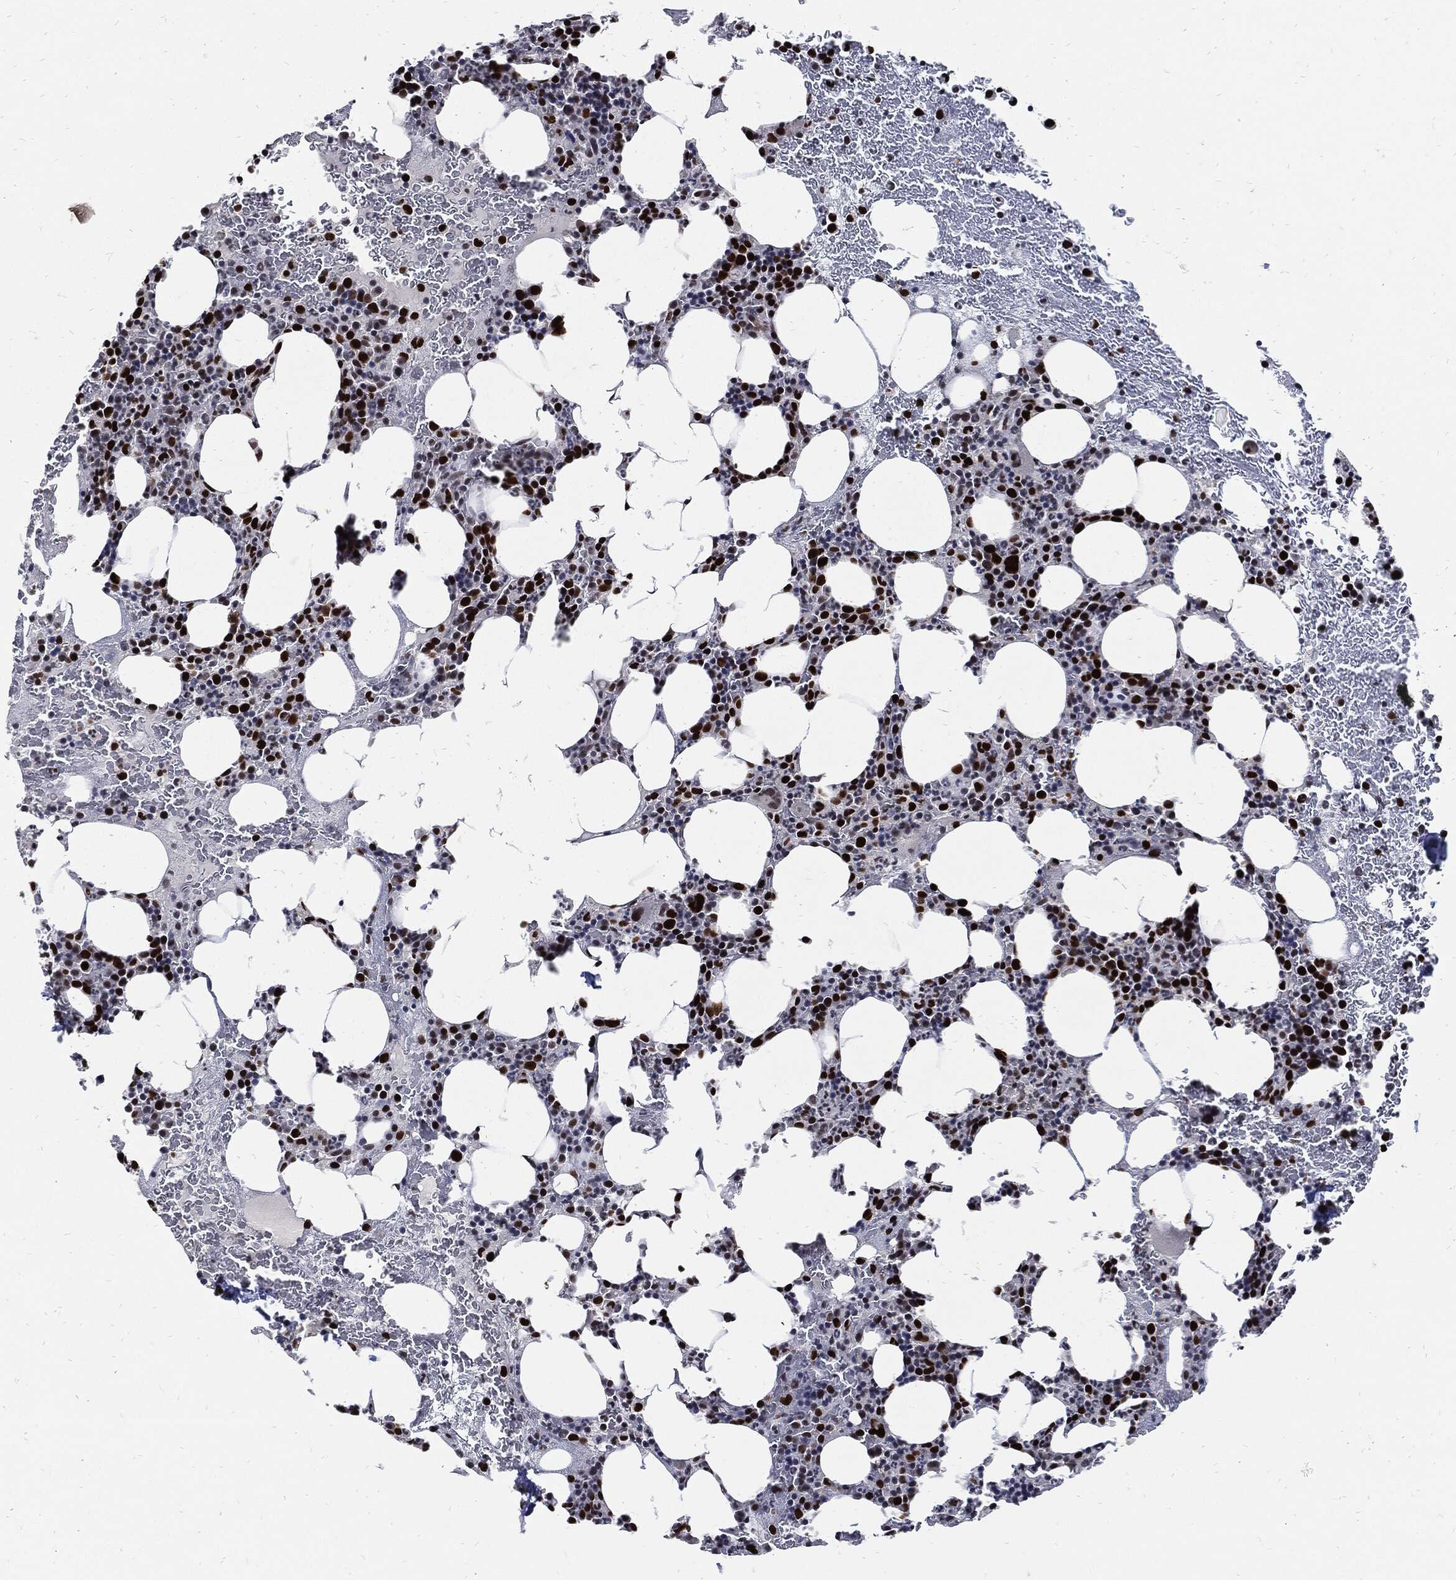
{"staining": {"intensity": "strong", "quantity": "25%-75%", "location": "nuclear"}, "tissue": "bone marrow", "cell_type": "Hematopoietic cells", "image_type": "normal", "snomed": [{"axis": "morphology", "description": "Normal tissue, NOS"}, {"axis": "topography", "description": "Bone marrow"}], "caption": "Immunohistochemistry (DAB (3,3'-diaminobenzidine)) staining of normal bone marrow demonstrates strong nuclear protein staining in approximately 25%-75% of hematopoietic cells.", "gene": "NBN", "patient": {"sex": "male", "age": 83}}